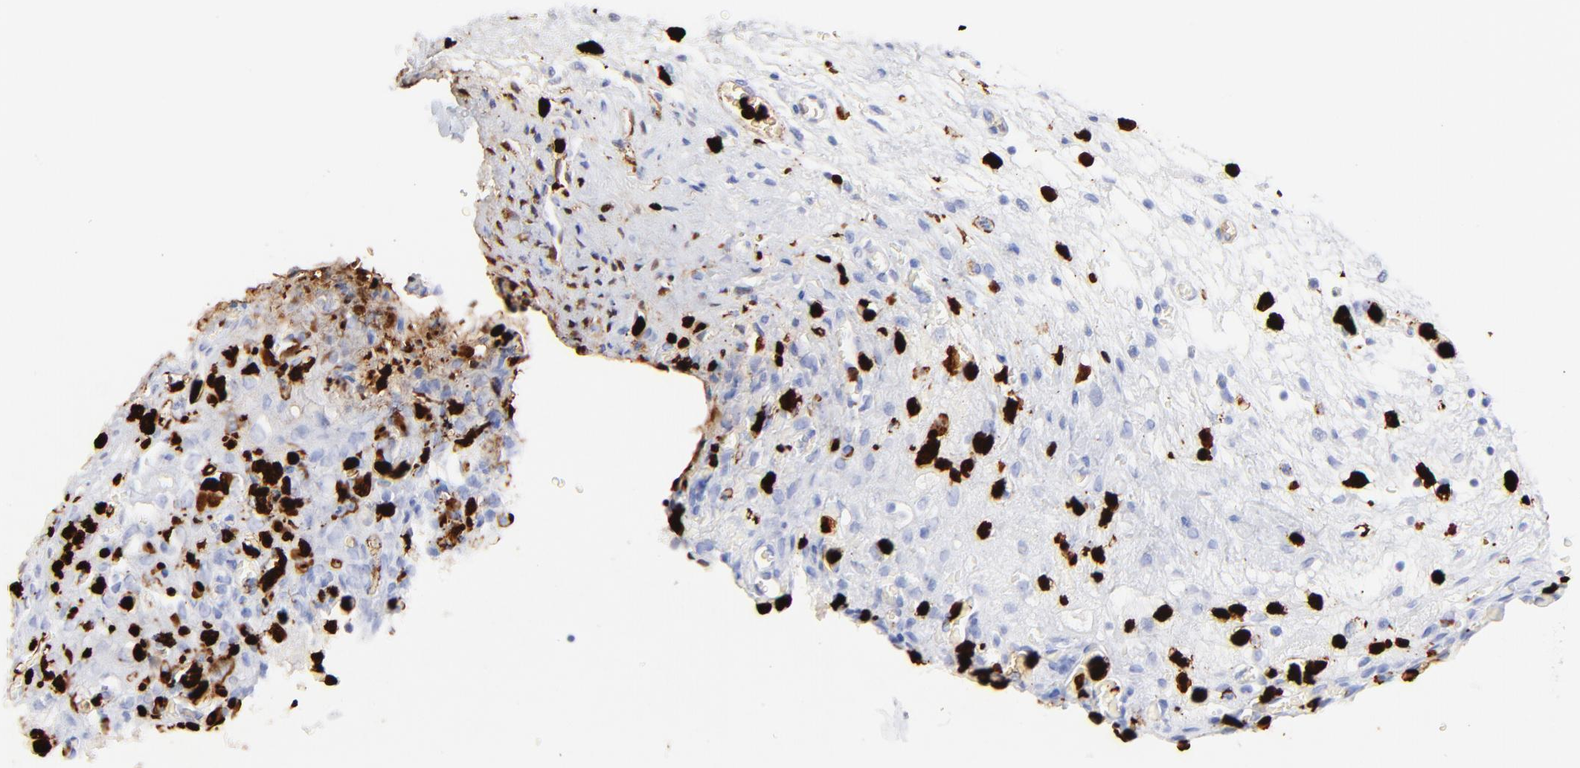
{"staining": {"intensity": "negative", "quantity": "none", "location": "none"}, "tissue": "urinary bladder", "cell_type": "Urothelial cells", "image_type": "normal", "snomed": [{"axis": "morphology", "description": "Normal tissue, NOS"}, {"axis": "morphology", "description": "Dysplasia, NOS"}, {"axis": "topography", "description": "Urinary bladder"}], "caption": "An immunohistochemistry photomicrograph of unremarkable urinary bladder is shown. There is no staining in urothelial cells of urinary bladder. The staining is performed using DAB (3,3'-diaminobenzidine) brown chromogen with nuclei counter-stained in using hematoxylin.", "gene": "S100A12", "patient": {"sex": "male", "age": 35}}